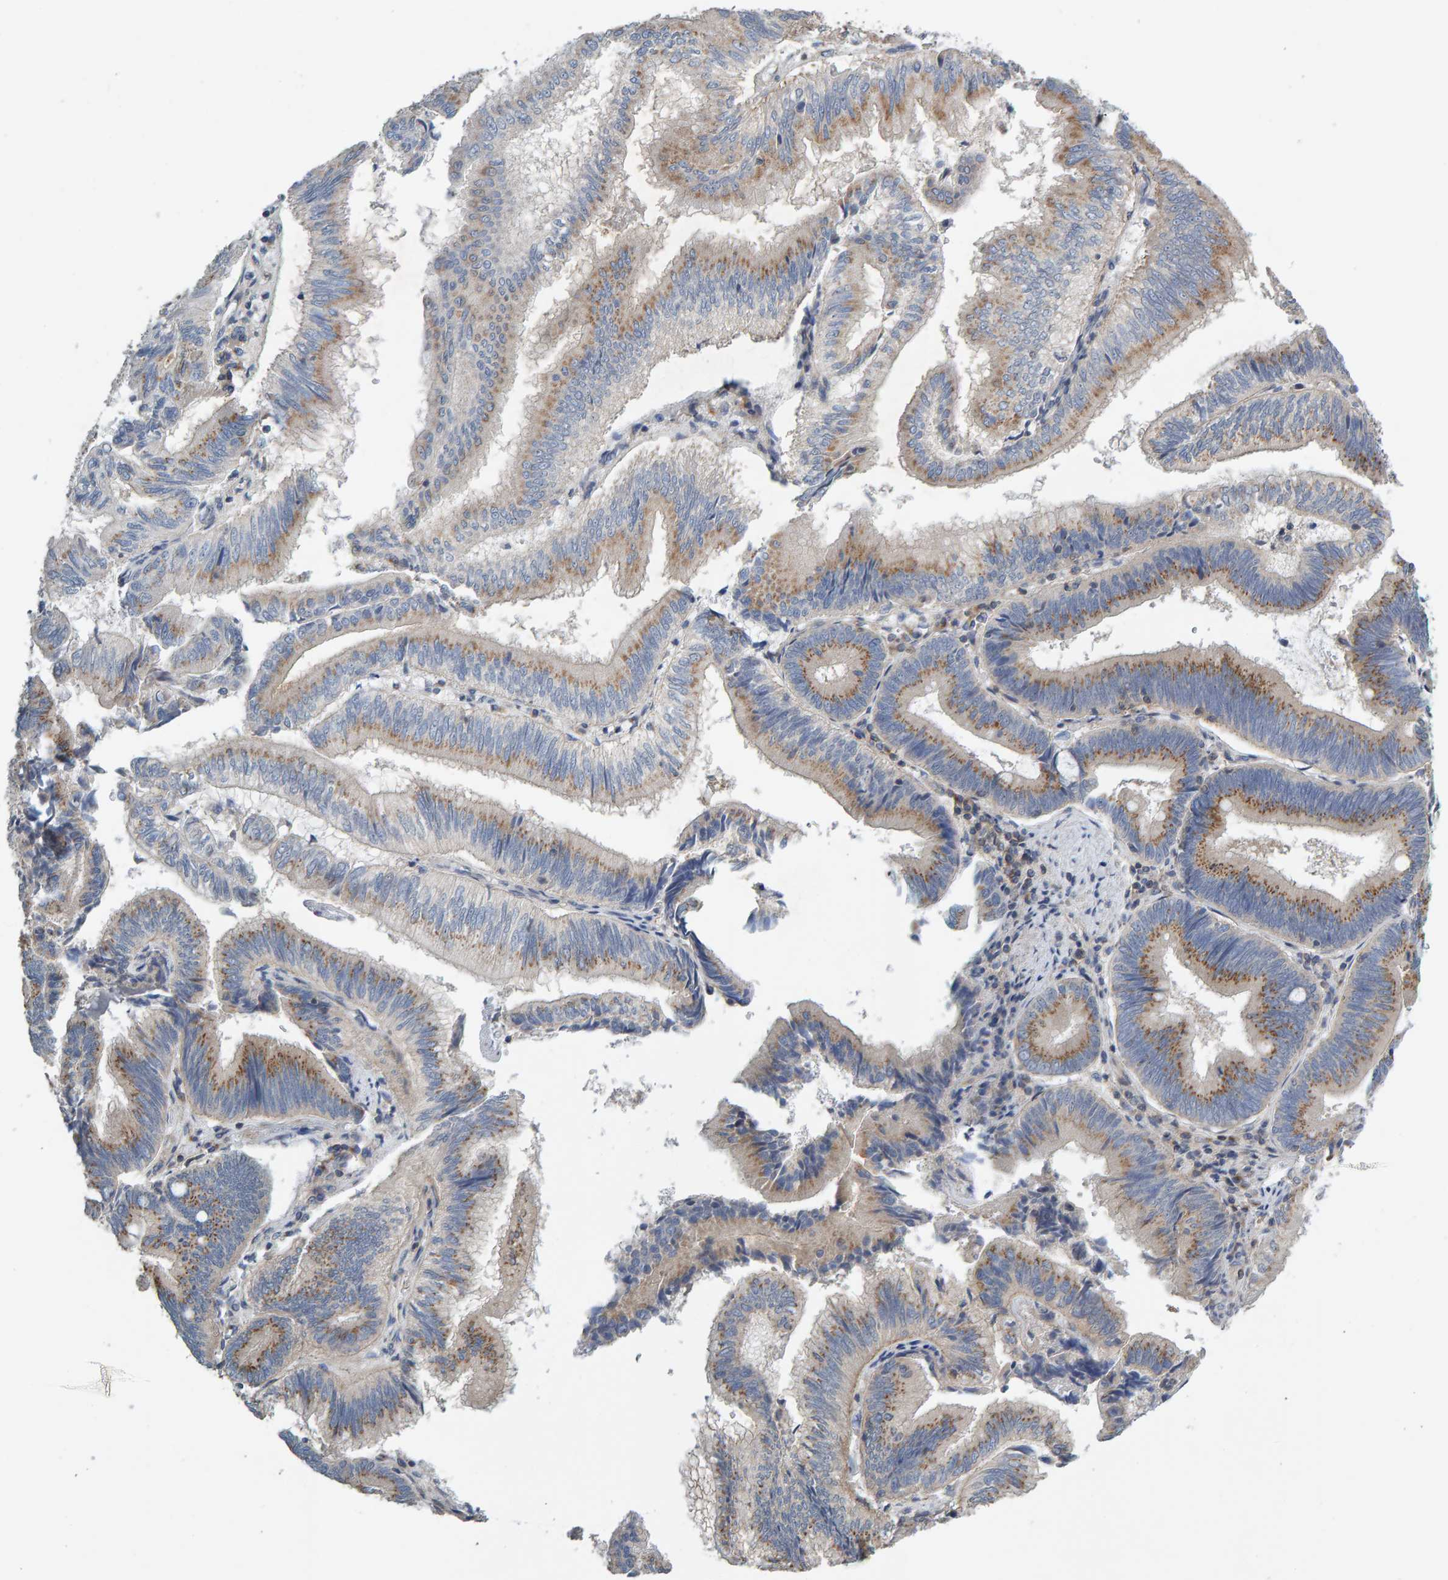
{"staining": {"intensity": "weak", "quantity": ">75%", "location": "cytoplasmic/membranous"}, "tissue": "pancreatic cancer", "cell_type": "Tumor cells", "image_type": "cancer", "snomed": [{"axis": "morphology", "description": "Adenocarcinoma, NOS"}, {"axis": "topography", "description": "Pancreas"}], "caption": "Pancreatic adenocarcinoma stained with a protein marker displays weak staining in tumor cells.", "gene": "CCM2", "patient": {"sex": "male", "age": 82}}